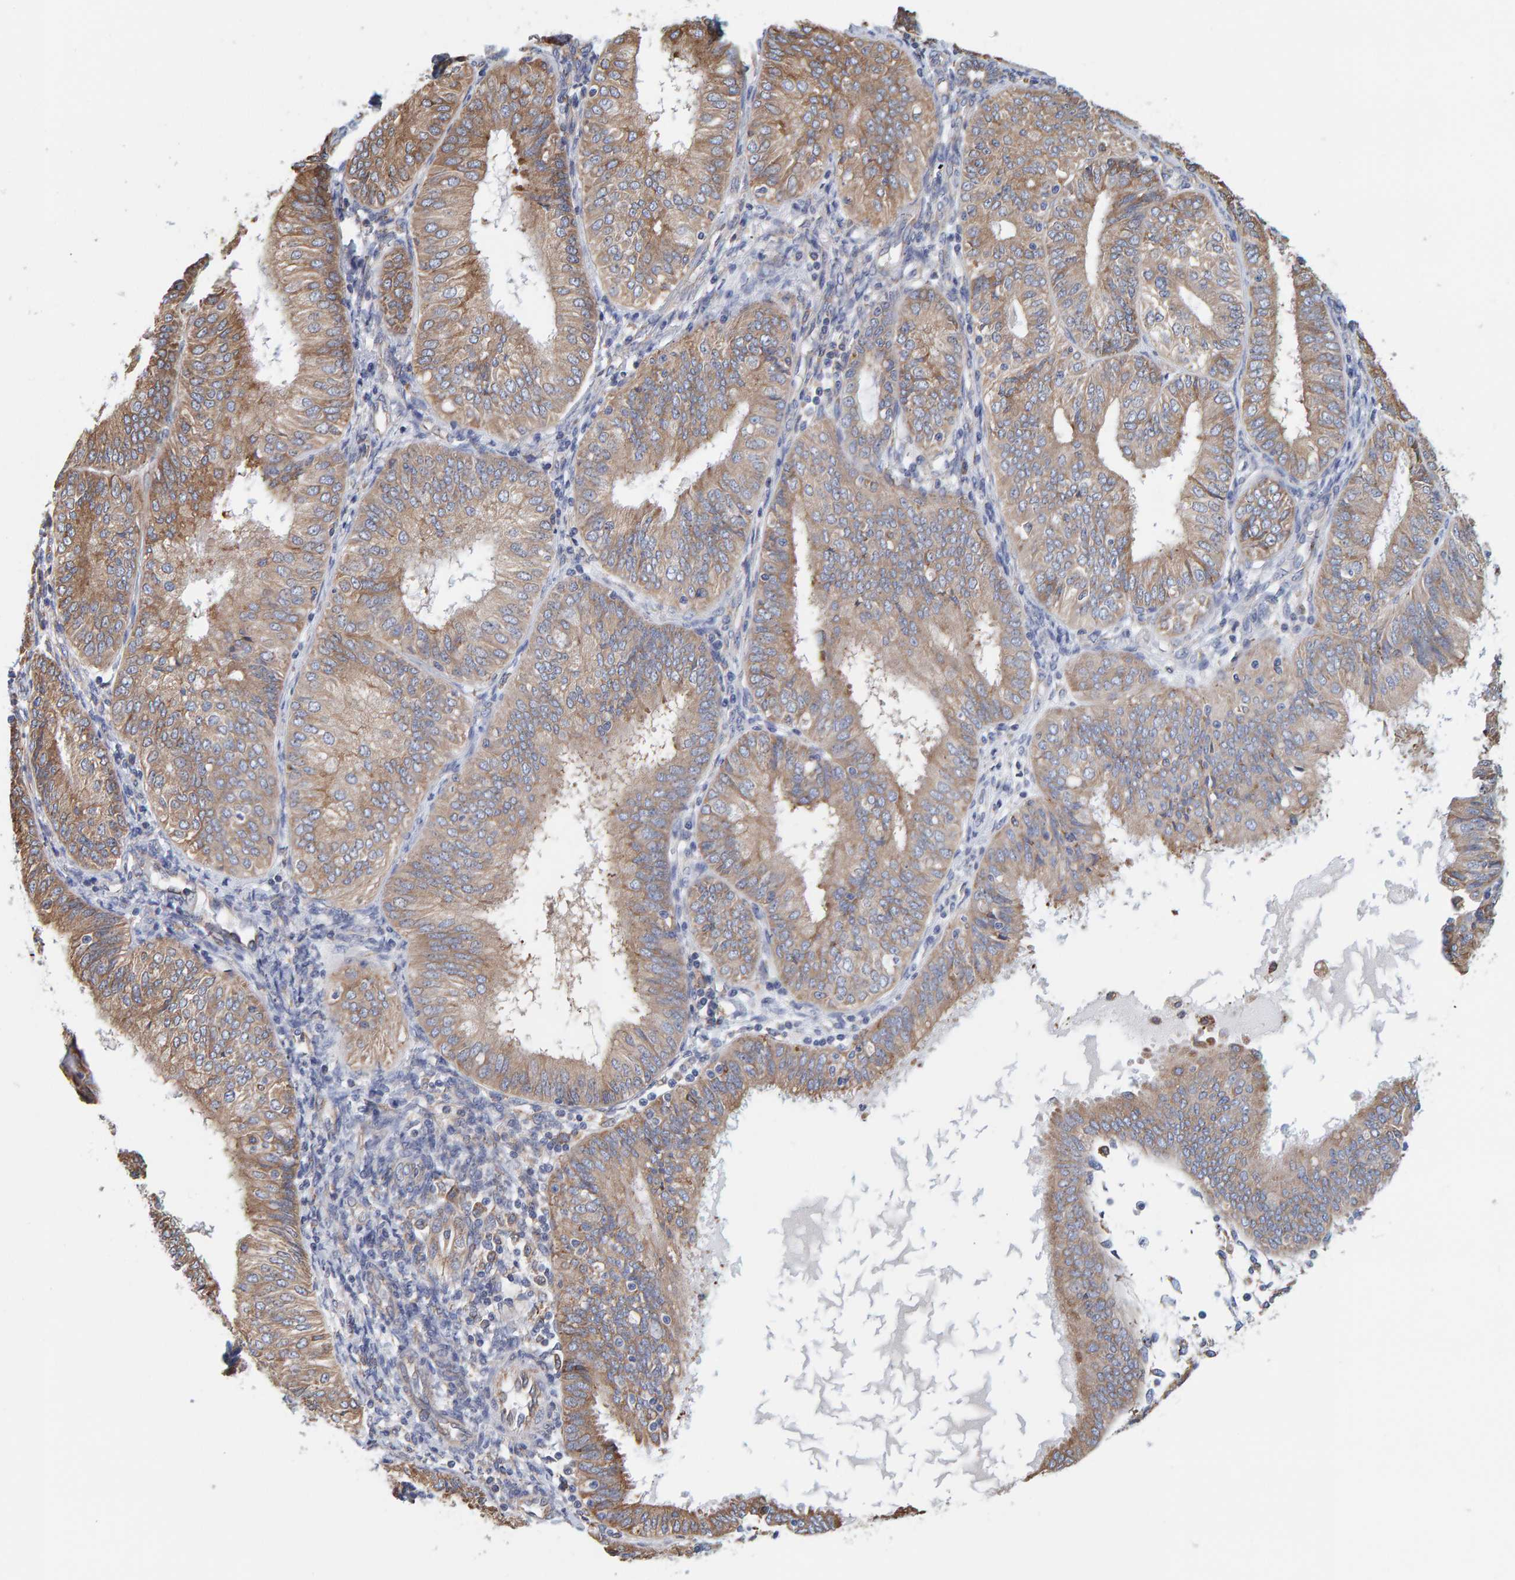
{"staining": {"intensity": "moderate", "quantity": ">75%", "location": "cytoplasmic/membranous"}, "tissue": "endometrial cancer", "cell_type": "Tumor cells", "image_type": "cancer", "snomed": [{"axis": "morphology", "description": "Adenocarcinoma, NOS"}, {"axis": "topography", "description": "Endometrium"}], "caption": "Immunohistochemistry staining of endometrial adenocarcinoma, which displays medium levels of moderate cytoplasmic/membranous staining in approximately >75% of tumor cells indicating moderate cytoplasmic/membranous protein staining. The staining was performed using DAB (3,3'-diaminobenzidine) (brown) for protein detection and nuclei were counterstained in hematoxylin (blue).", "gene": "SGPL1", "patient": {"sex": "female", "age": 58}}